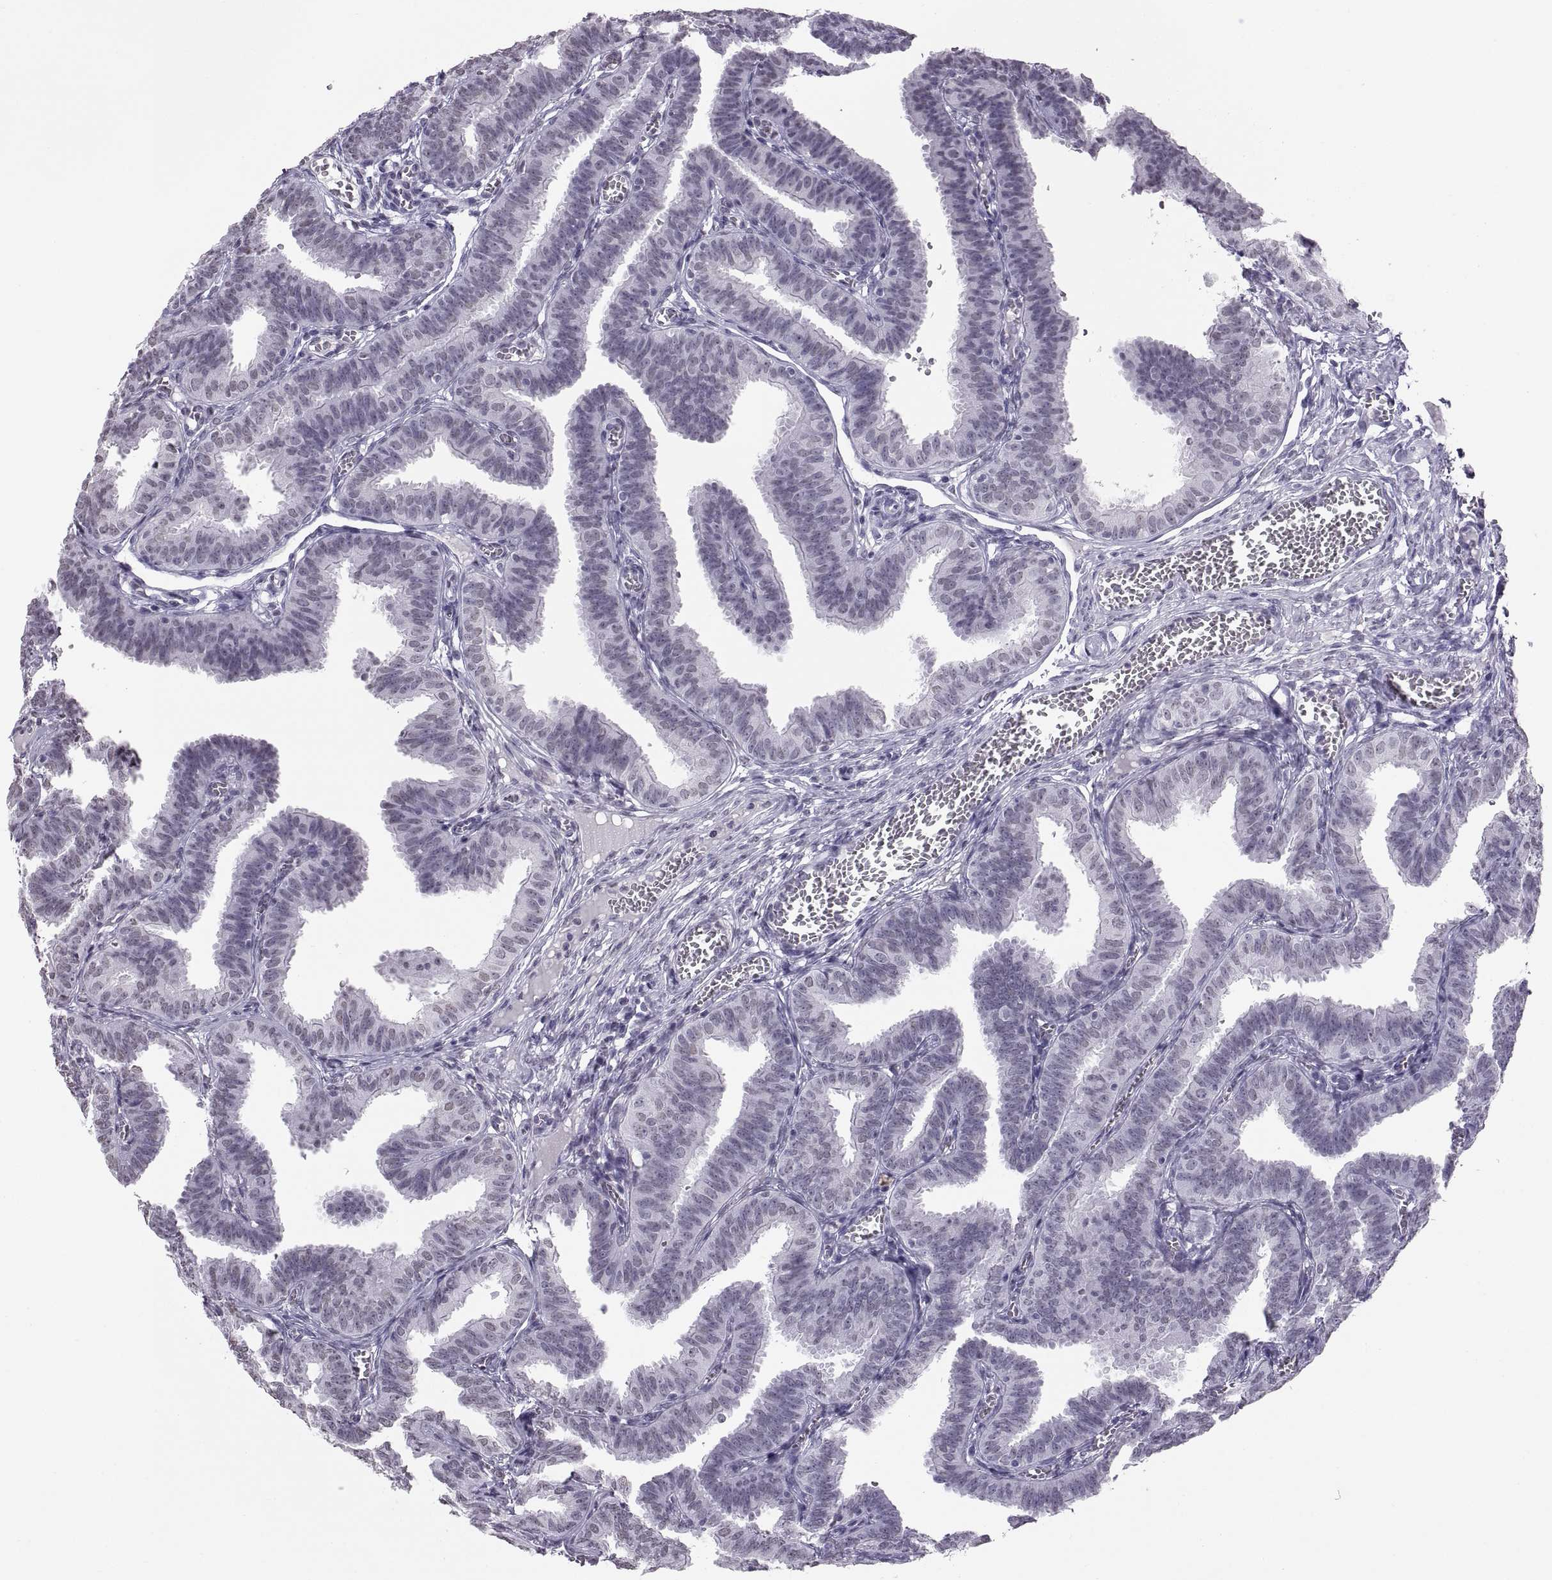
{"staining": {"intensity": "negative", "quantity": "none", "location": "none"}, "tissue": "fallopian tube", "cell_type": "Glandular cells", "image_type": "normal", "snomed": [{"axis": "morphology", "description": "Normal tissue, NOS"}, {"axis": "topography", "description": "Fallopian tube"}], "caption": "Glandular cells show no significant staining in benign fallopian tube.", "gene": "CARTPT", "patient": {"sex": "female", "age": 25}}